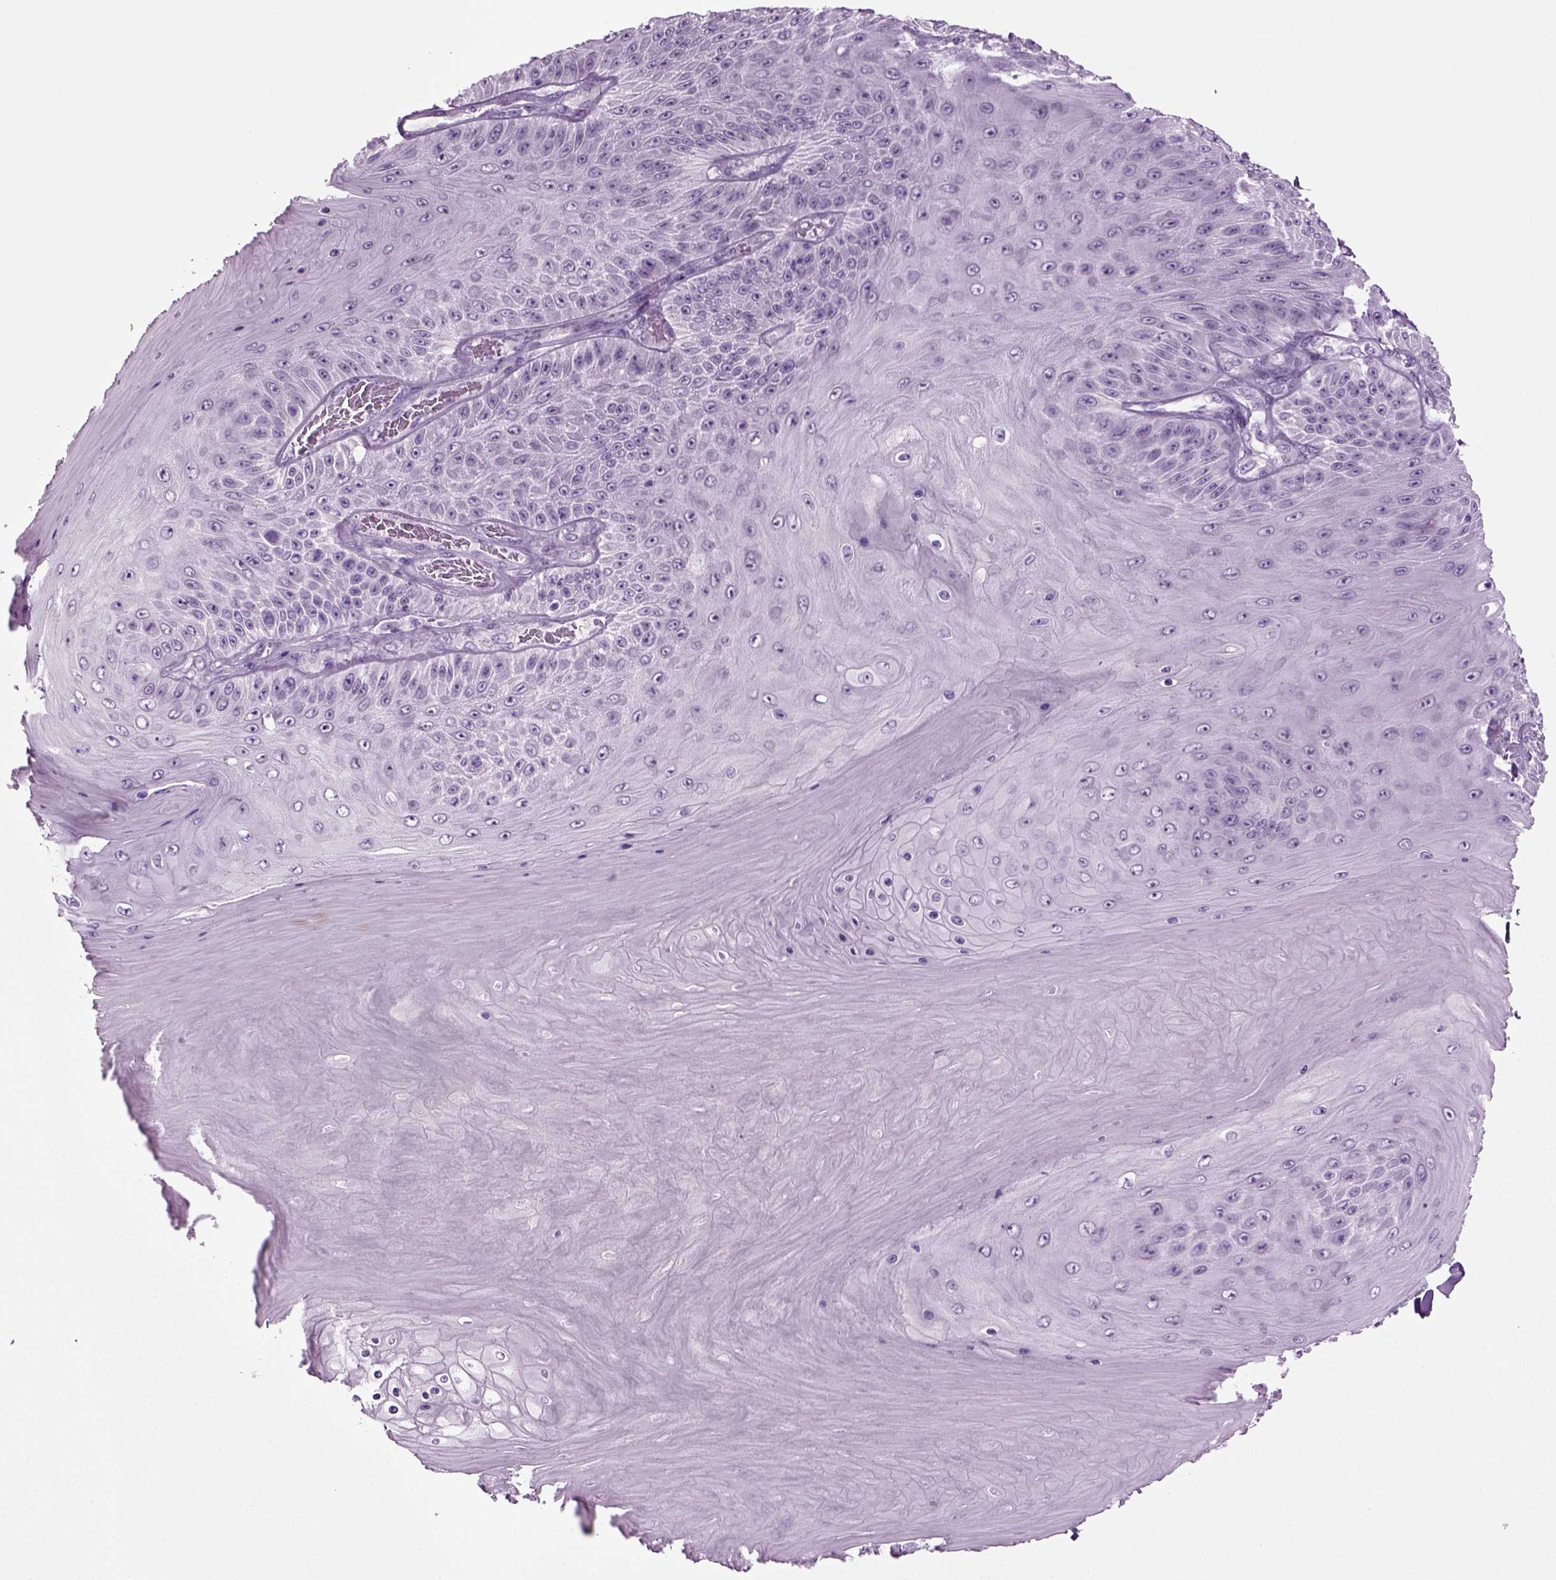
{"staining": {"intensity": "negative", "quantity": "none", "location": "none"}, "tissue": "skin cancer", "cell_type": "Tumor cells", "image_type": "cancer", "snomed": [{"axis": "morphology", "description": "Squamous cell carcinoma, NOS"}, {"axis": "topography", "description": "Skin"}], "caption": "A high-resolution micrograph shows immunohistochemistry (IHC) staining of skin cancer, which demonstrates no significant positivity in tumor cells.", "gene": "PRLH", "patient": {"sex": "male", "age": 62}}